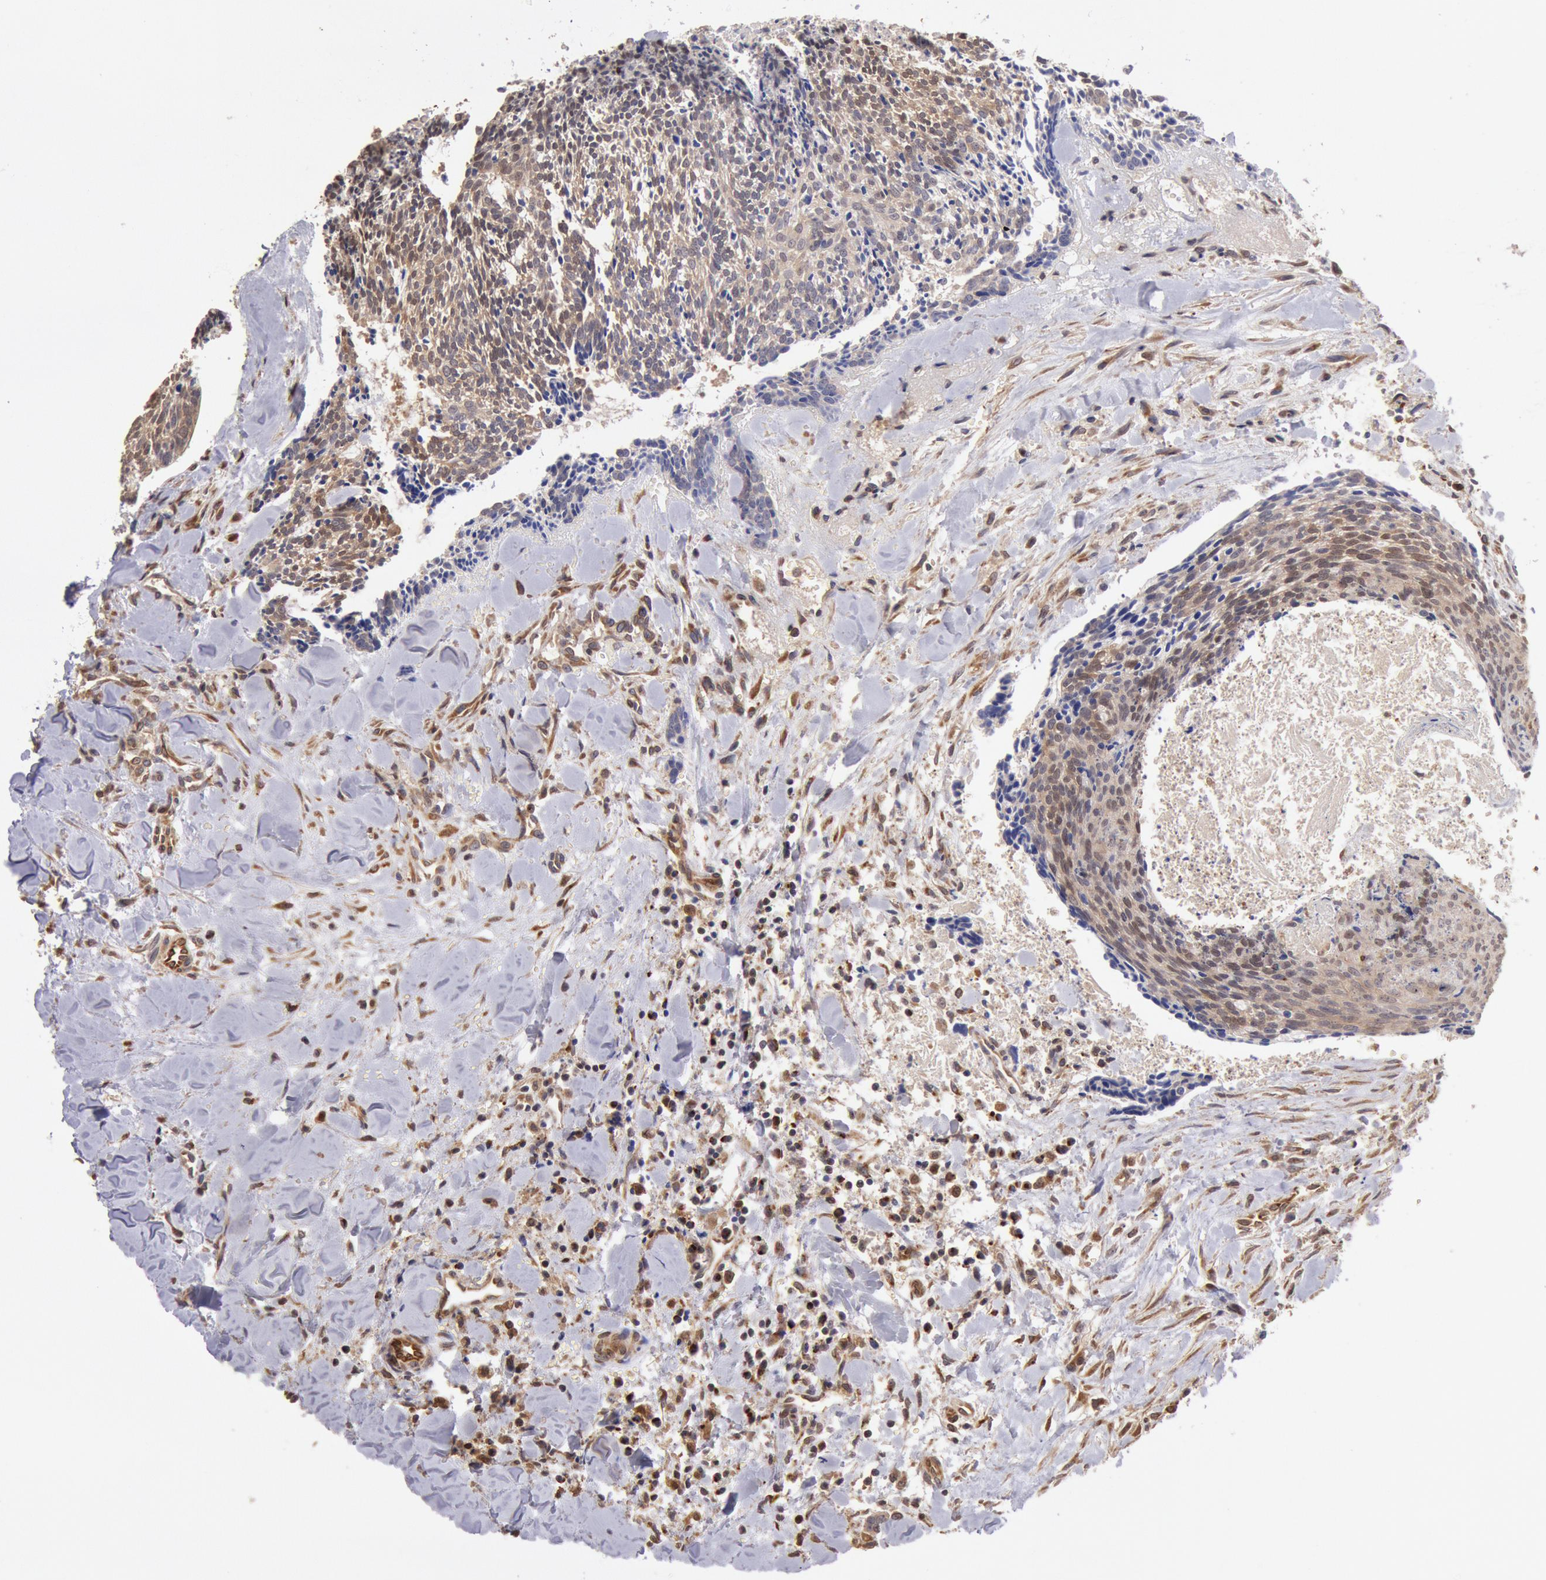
{"staining": {"intensity": "moderate", "quantity": ">75%", "location": "cytoplasmic/membranous"}, "tissue": "head and neck cancer", "cell_type": "Tumor cells", "image_type": "cancer", "snomed": [{"axis": "morphology", "description": "Squamous cell carcinoma, NOS"}, {"axis": "topography", "description": "Salivary gland"}, {"axis": "topography", "description": "Head-Neck"}], "caption": "Immunohistochemistry micrograph of neoplastic tissue: human head and neck cancer stained using IHC displays medium levels of moderate protein expression localized specifically in the cytoplasmic/membranous of tumor cells, appearing as a cytoplasmic/membranous brown color.", "gene": "COMT", "patient": {"sex": "male", "age": 70}}